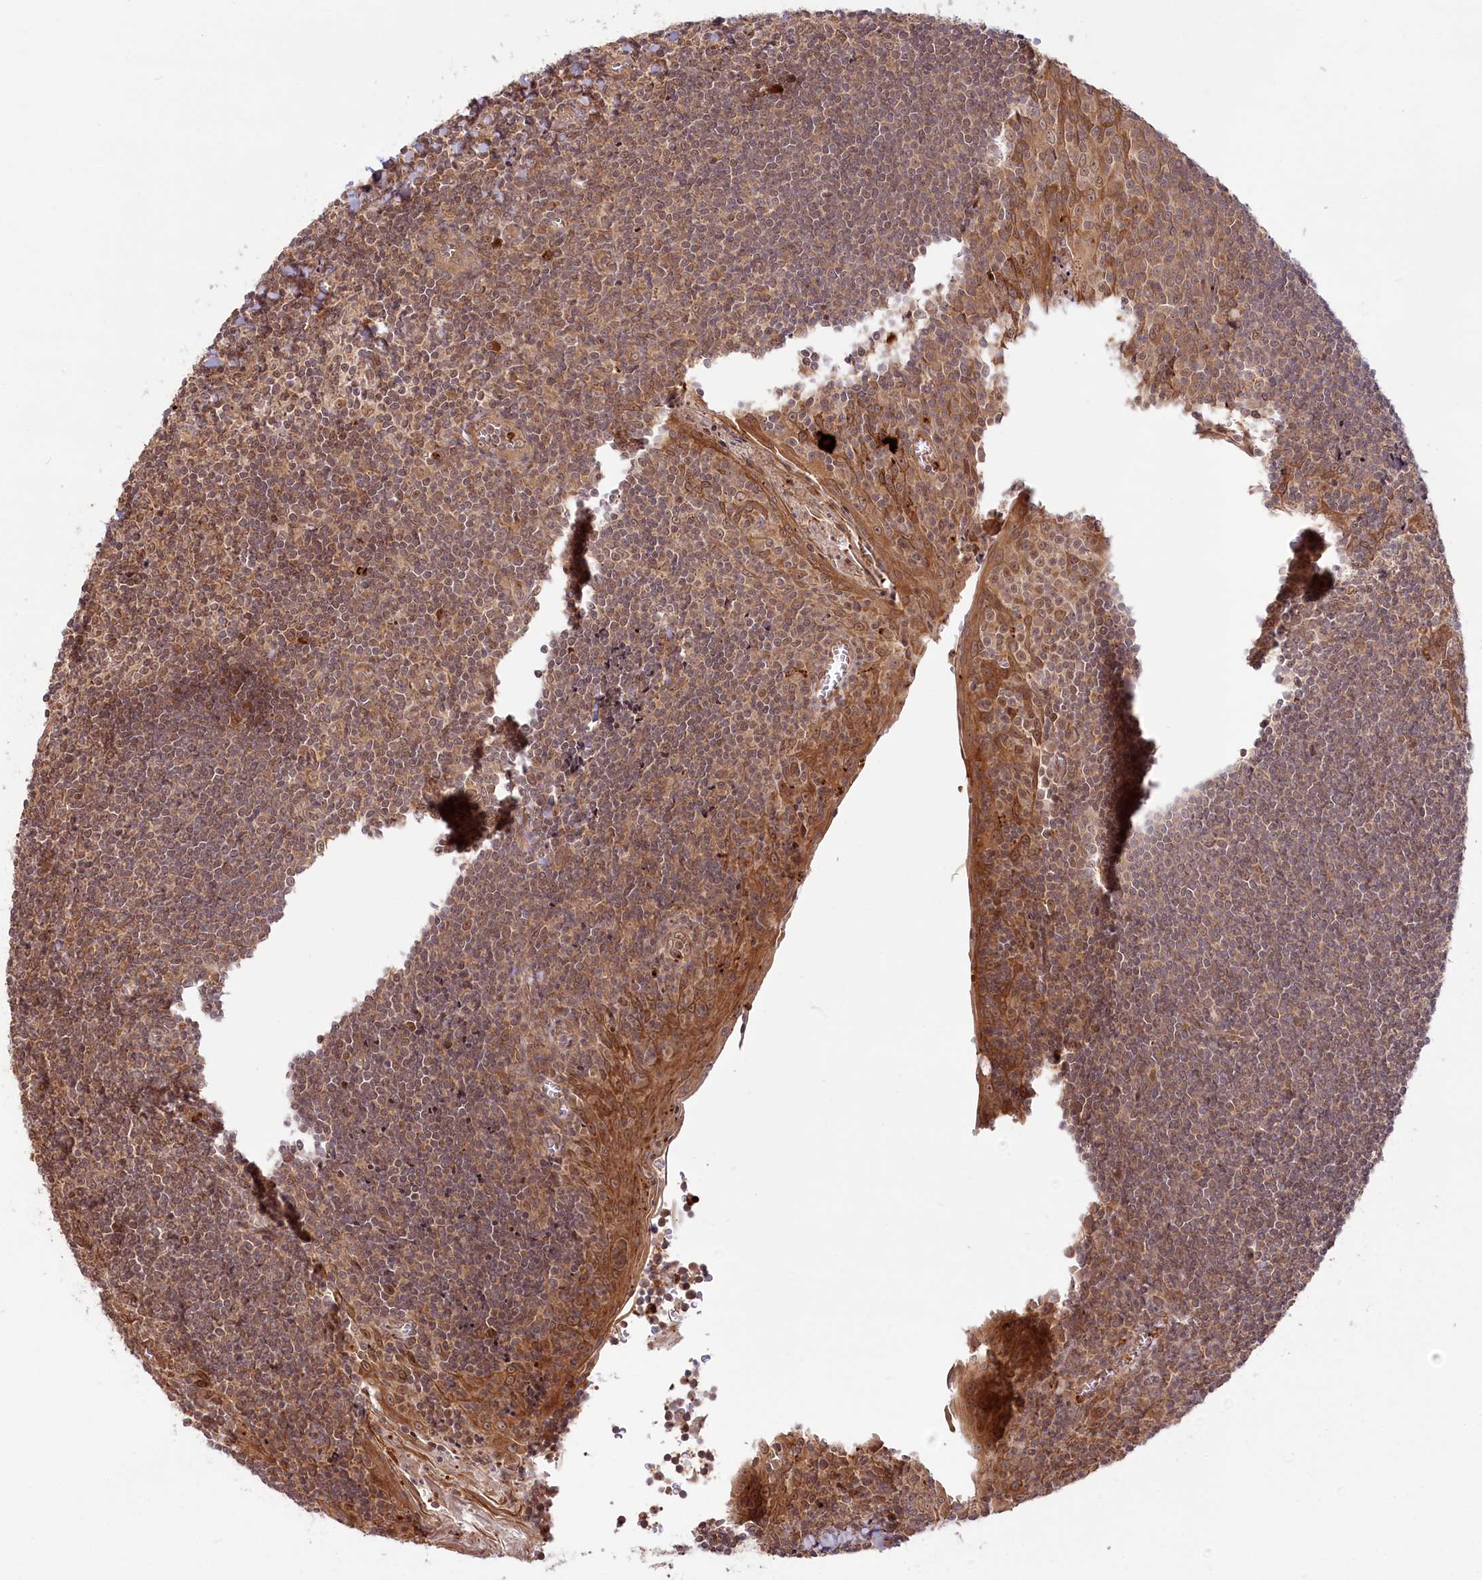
{"staining": {"intensity": "moderate", "quantity": ">75%", "location": "cytoplasmic/membranous"}, "tissue": "tonsil", "cell_type": "Germinal center cells", "image_type": "normal", "snomed": [{"axis": "morphology", "description": "Normal tissue, NOS"}, {"axis": "topography", "description": "Tonsil"}], "caption": "Tonsil stained with DAB immunohistochemistry exhibits medium levels of moderate cytoplasmic/membranous staining in approximately >75% of germinal center cells.", "gene": "CEP70", "patient": {"sex": "male", "age": 27}}